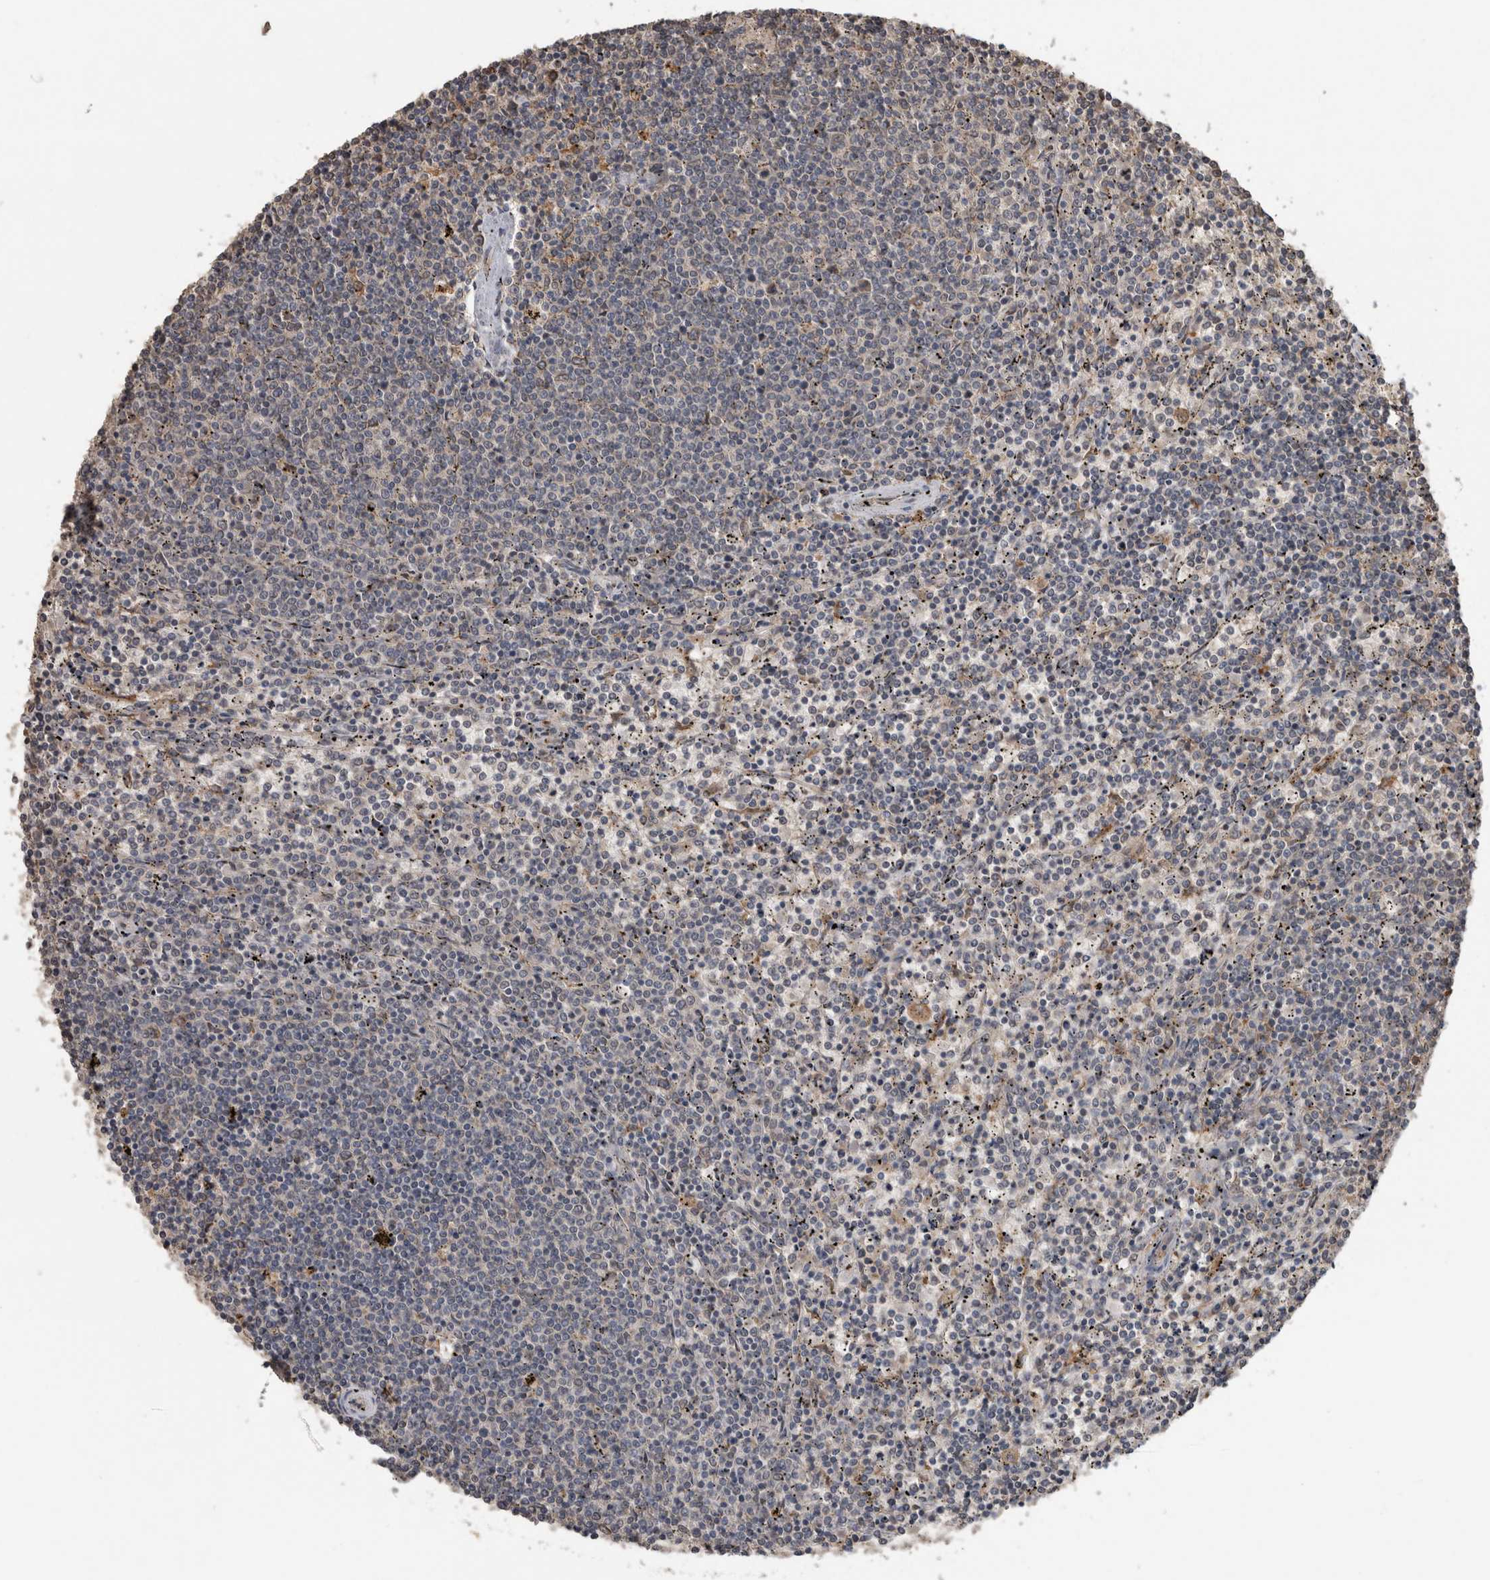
{"staining": {"intensity": "weak", "quantity": "<25%", "location": "cytoplasmic/membranous"}, "tissue": "lymphoma", "cell_type": "Tumor cells", "image_type": "cancer", "snomed": [{"axis": "morphology", "description": "Malignant lymphoma, non-Hodgkin's type, Low grade"}, {"axis": "topography", "description": "Spleen"}], "caption": "The histopathology image demonstrates no staining of tumor cells in lymphoma.", "gene": "ADGRL3", "patient": {"sex": "female", "age": 50}}